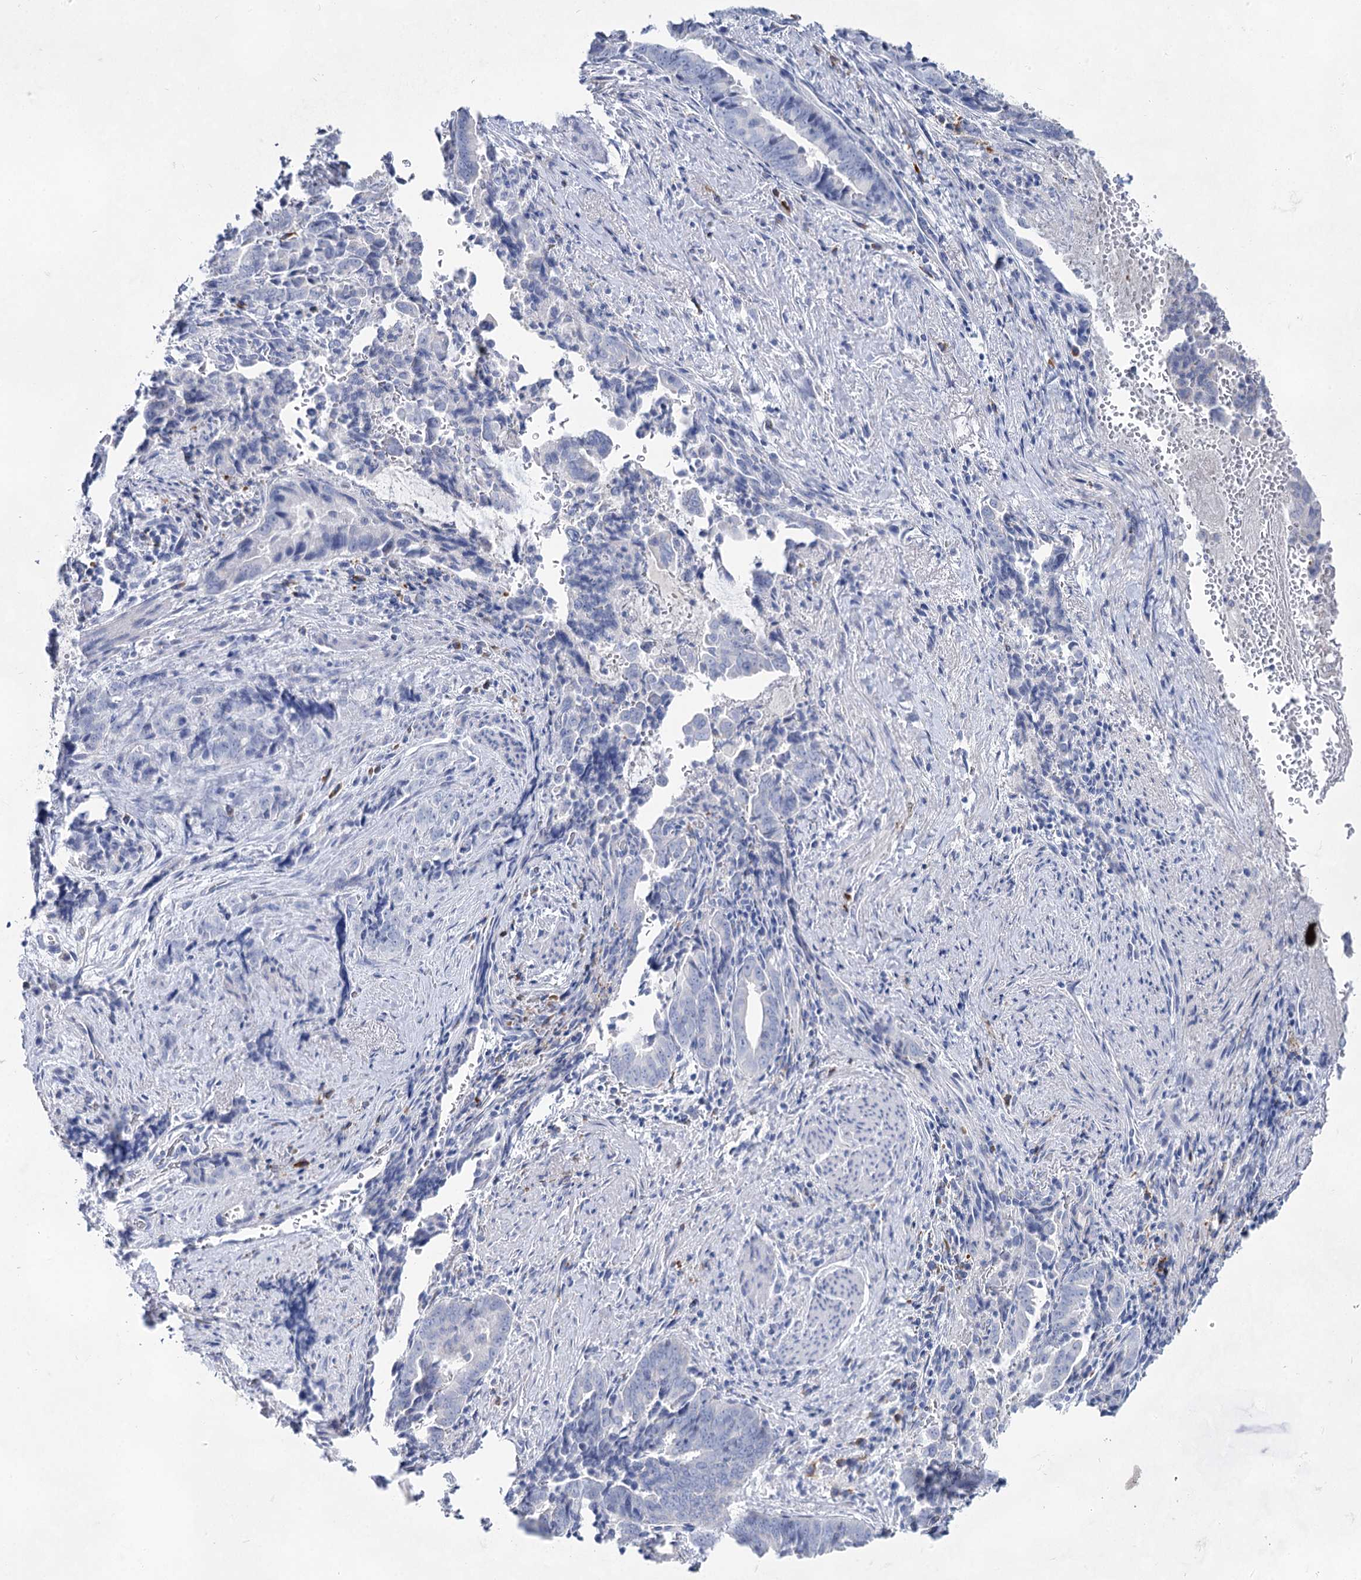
{"staining": {"intensity": "negative", "quantity": "none", "location": "none"}, "tissue": "pancreatic cancer", "cell_type": "Tumor cells", "image_type": "cancer", "snomed": [{"axis": "morphology", "description": "Adenocarcinoma, NOS"}, {"axis": "topography", "description": "Pancreas"}], "caption": "Tumor cells are negative for brown protein staining in pancreatic cancer (adenocarcinoma).", "gene": "ACRV1", "patient": {"sex": "female", "age": 63}}